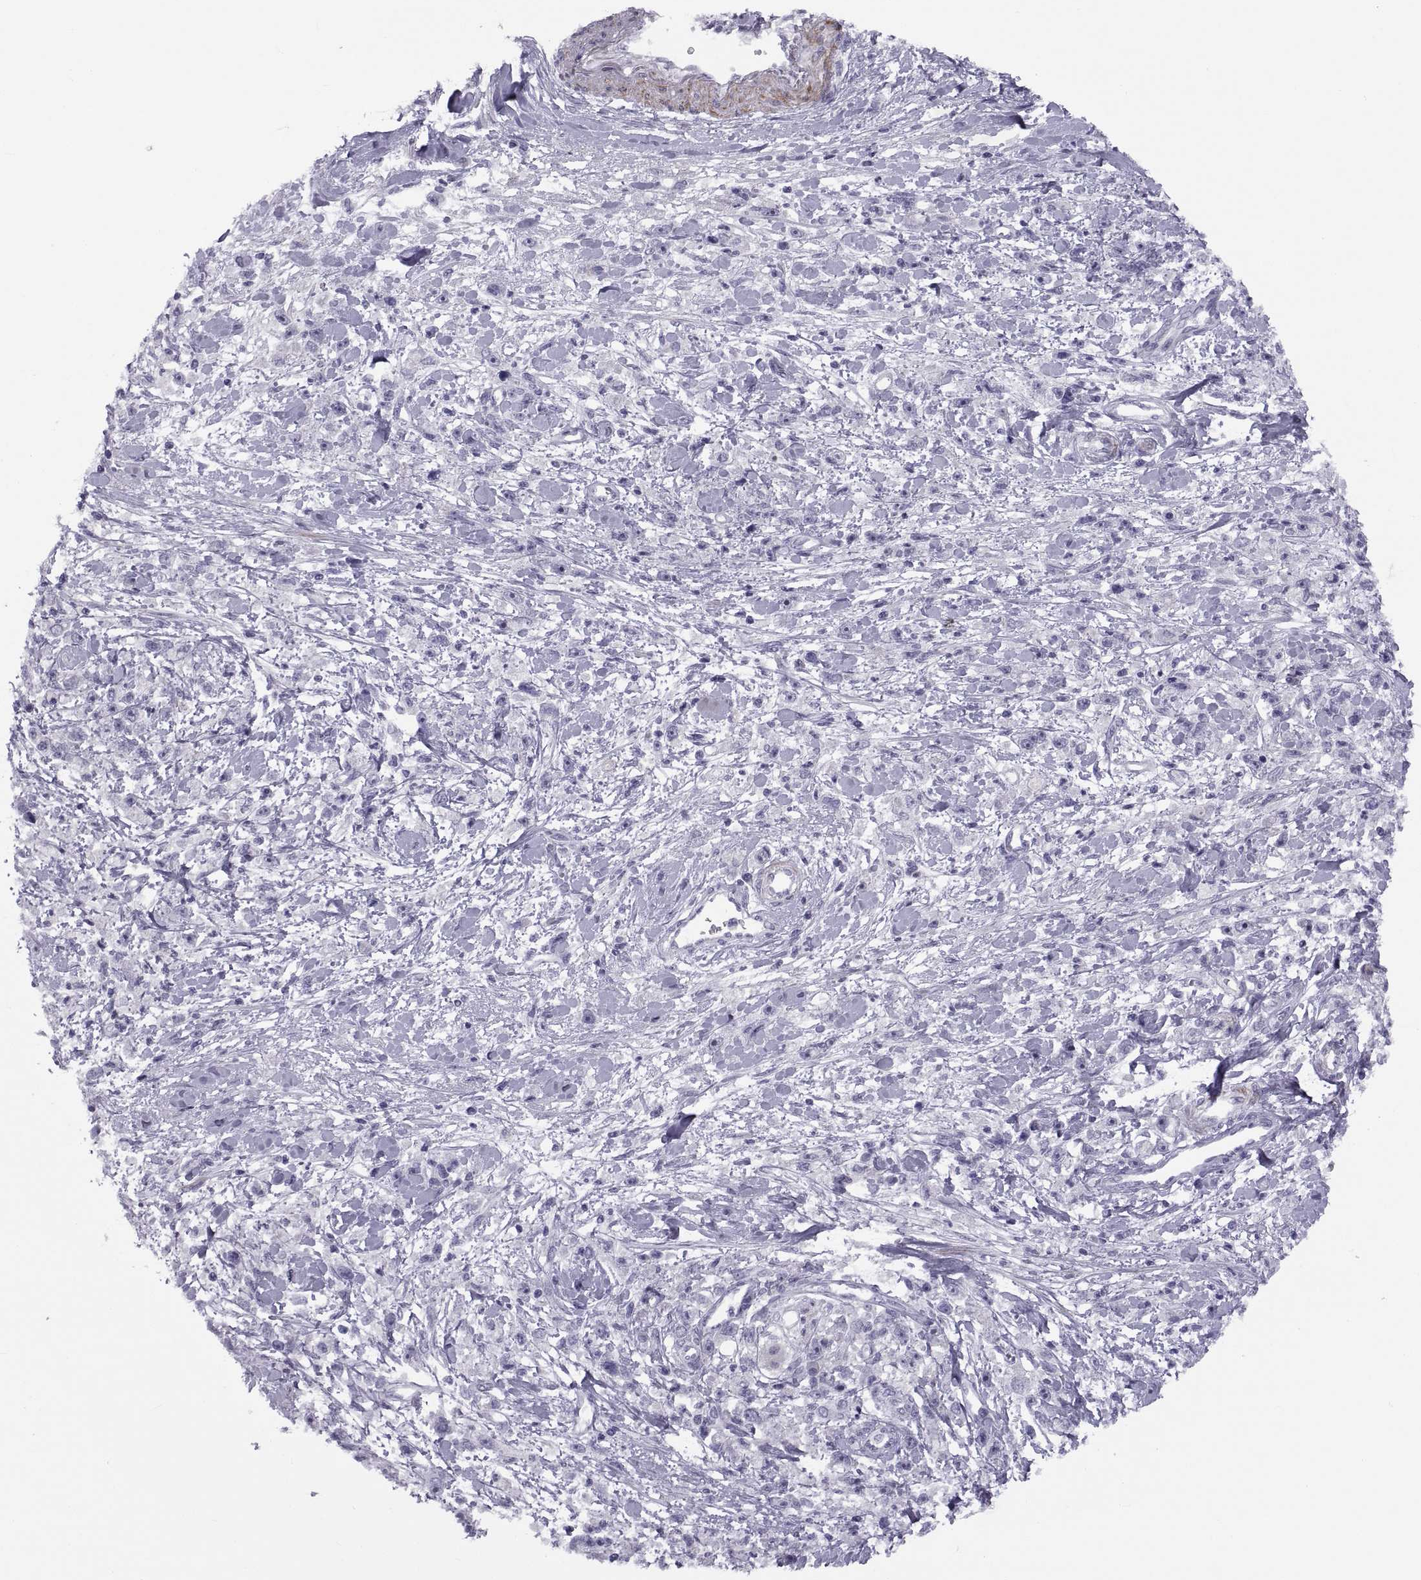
{"staining": {"intensity": "negative", "quantity": "none", "location": "none"}, "tissue": "stomach cancer", "cell_type": "Tumor cells", "image_type": "cancer", "snomed": [{"axis": "morphology", "description": "Adenocarcinoma, NOS"}, {"axis": "topography", "description": "Stomach"}], "caption": "There is no significant expression in tumor cells of adenocarcinoma (stomach). Nuclei are stained in blue.", "gene": "TMEM158", "patient": {"sex": "female", "age": 59}}